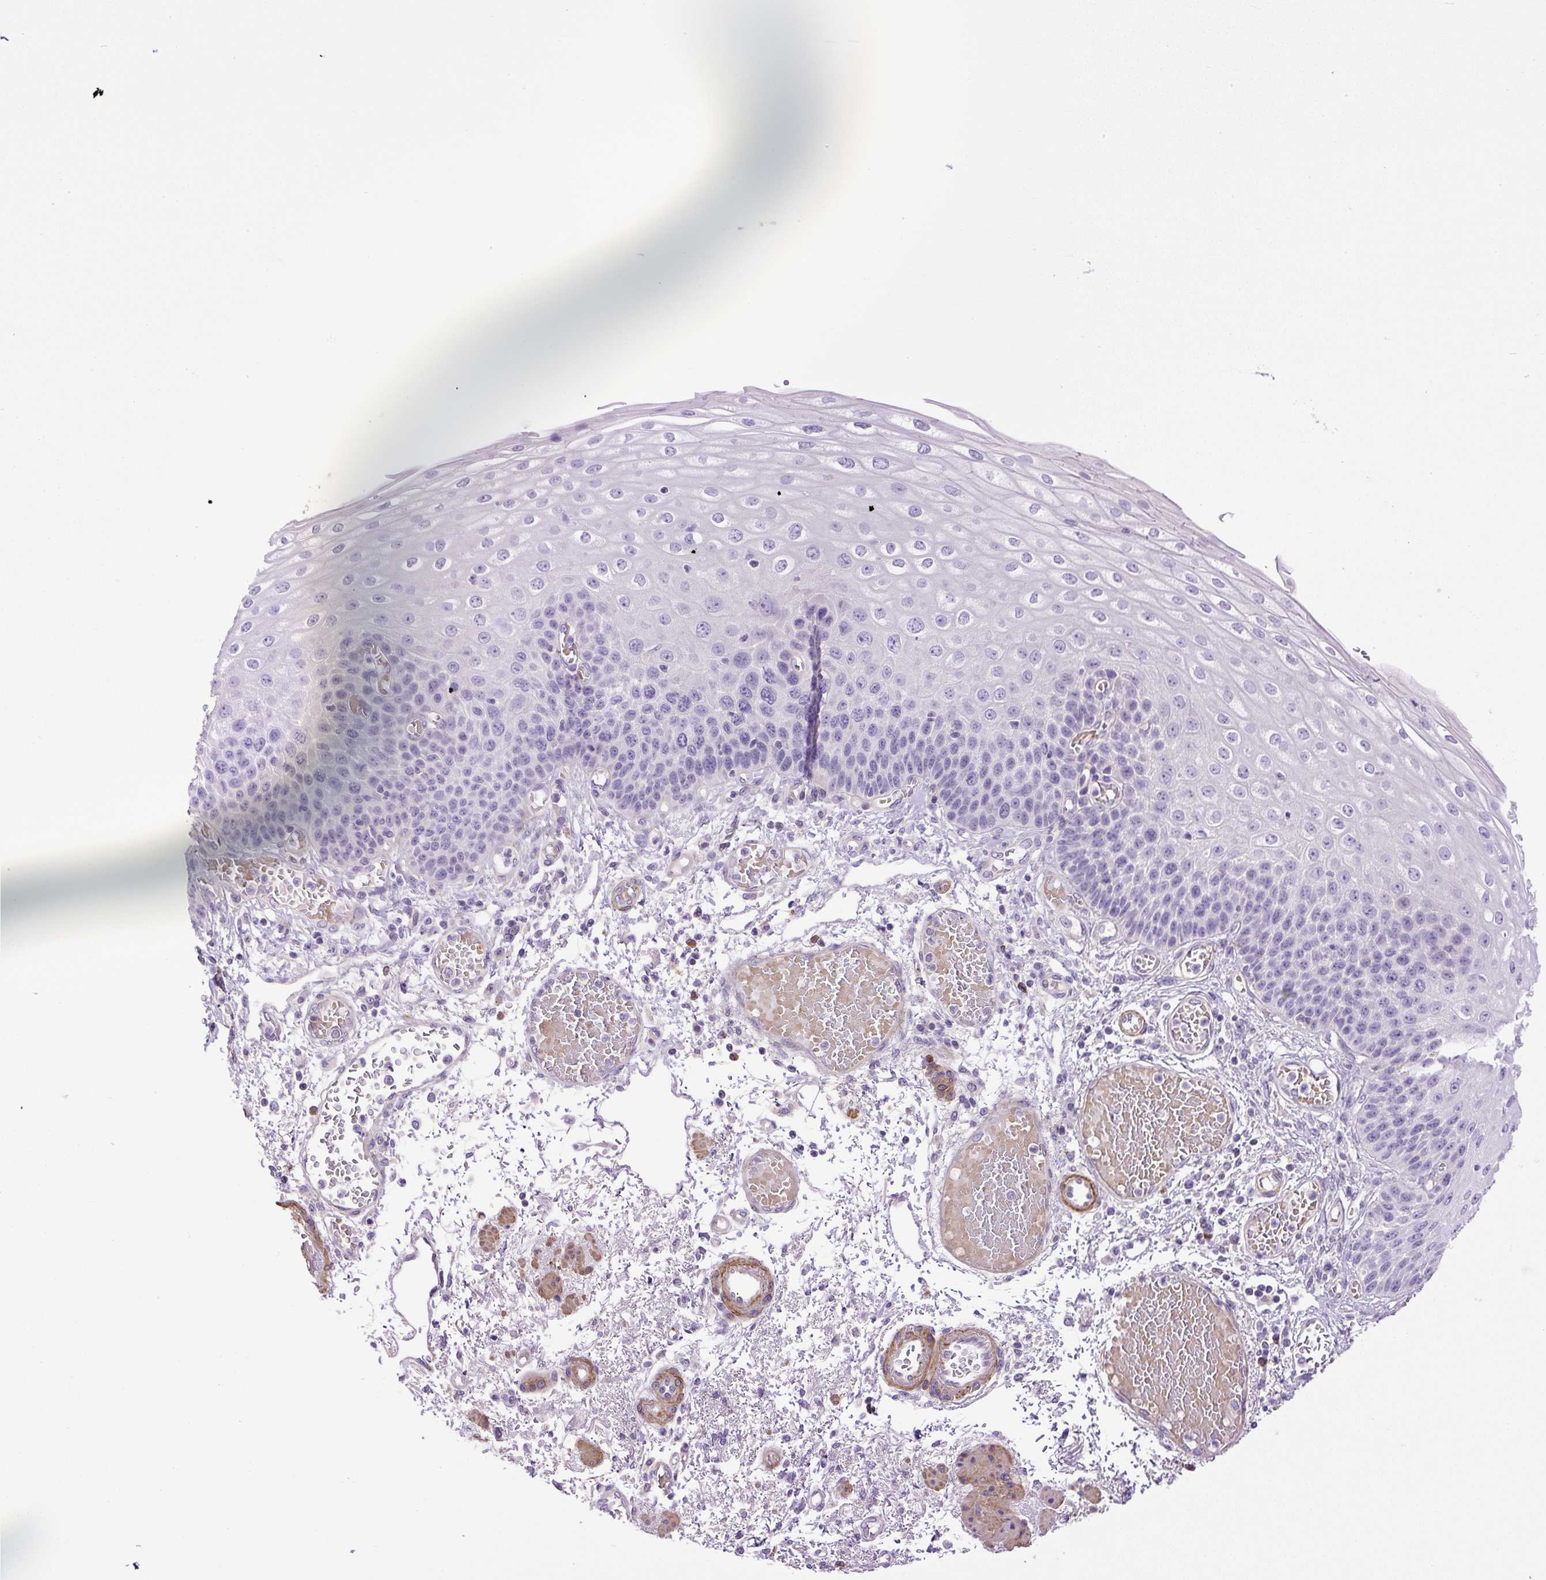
{"staining": {"intensity": "negative", "quantity": "none", "location": "none"}, "tissue": "esophagus", "cell_type": "Squamous epithelial cells", "image_type": "normal", "snomed": [{"axis": "morphology", "description": "Normal tissue, NOS"}, {"axis": "morphology", "description": "Adenocarcinoma, NOS"}, {"axis": "topography", "description": "Esophagus"}], "caption": "The image demonstrates no significant staining in squamous epithelial cells of esophagus.", "gene": "VWA7", "patient": {"sex": "male", "age": 81}}